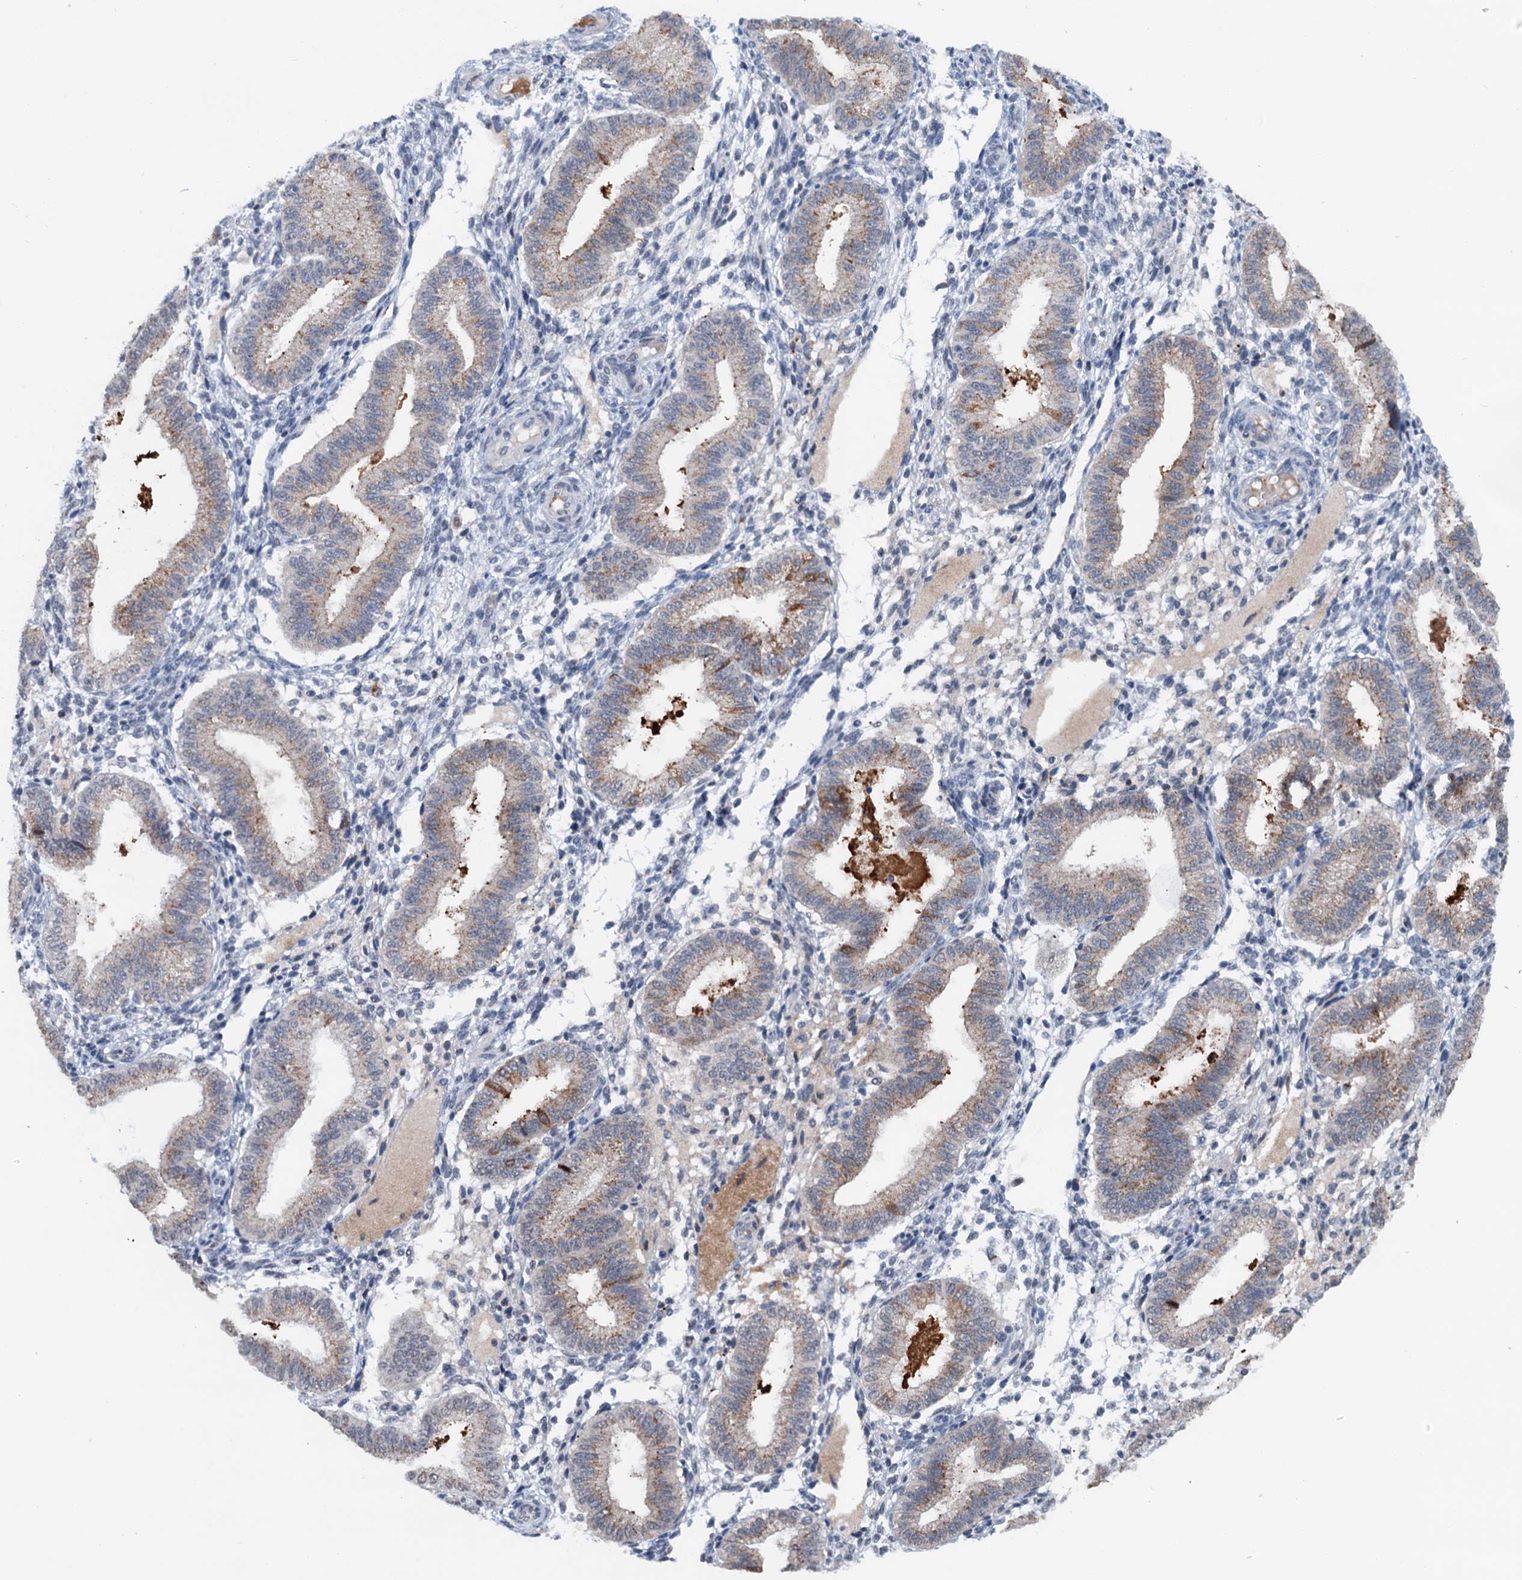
{"staining": {"intensity": "negative", "quantity": "none", "location": "none"}, "tissue": "endometrium", "cell_type": "Cells in endometrial stroma", "image_type": "normal", "snomed": [{"axis": "morphology", "description": "Normal tissue, NOS"}, {"axis": "topography", "description": "Endometrium"}], "caption": "This image is of normal endometrium stained with immunohistochemistry to label a protein in brown with the nuclei are counter-stained blue. There is no expression in cells in endometrial stroma. (DAB immunohistochemistry with hematoxylin counter stain).", "gene": "SHLD1", "patient": {"sex": "female", "age": 39}}